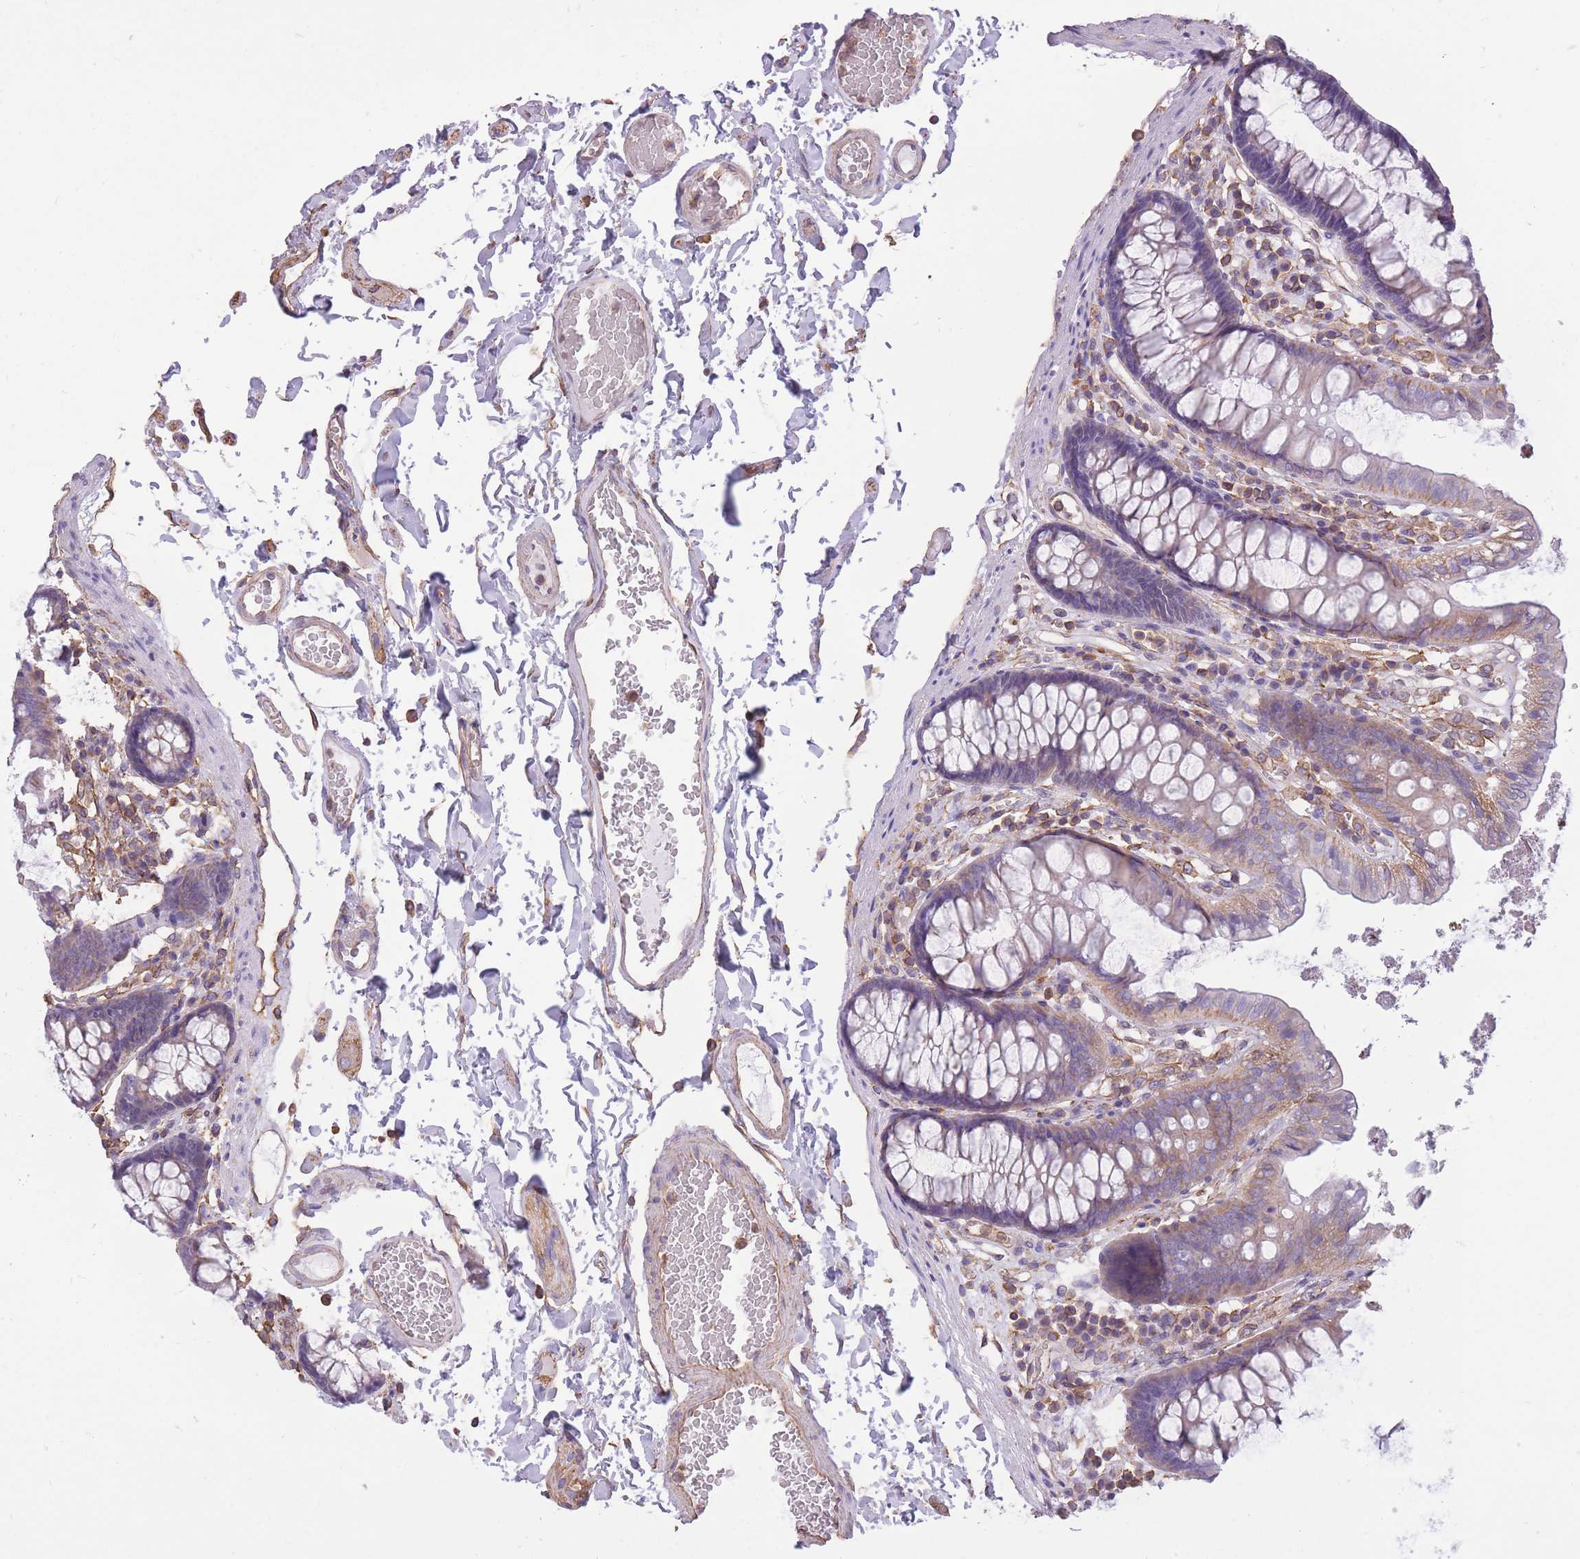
{"staining": {"intensity": "moderate", "quantity": ">75%", "location": "cytoplasmic/membranous"}, "tissue": "colon", "cell_type": "Endothelial cells", "image_type": "normal", "snomed": [{"axis": "morphology", "description": "Normal tissue, NOS"}, {"axis": "topography", "description": "Colon"}], "caption": "Moderate cytoplasmic/membranous protein staining is identified in approximately >75% of endothelial cells in colon.", "gene": "ADD1", "patient": {"sex": "male", "age": 84}}